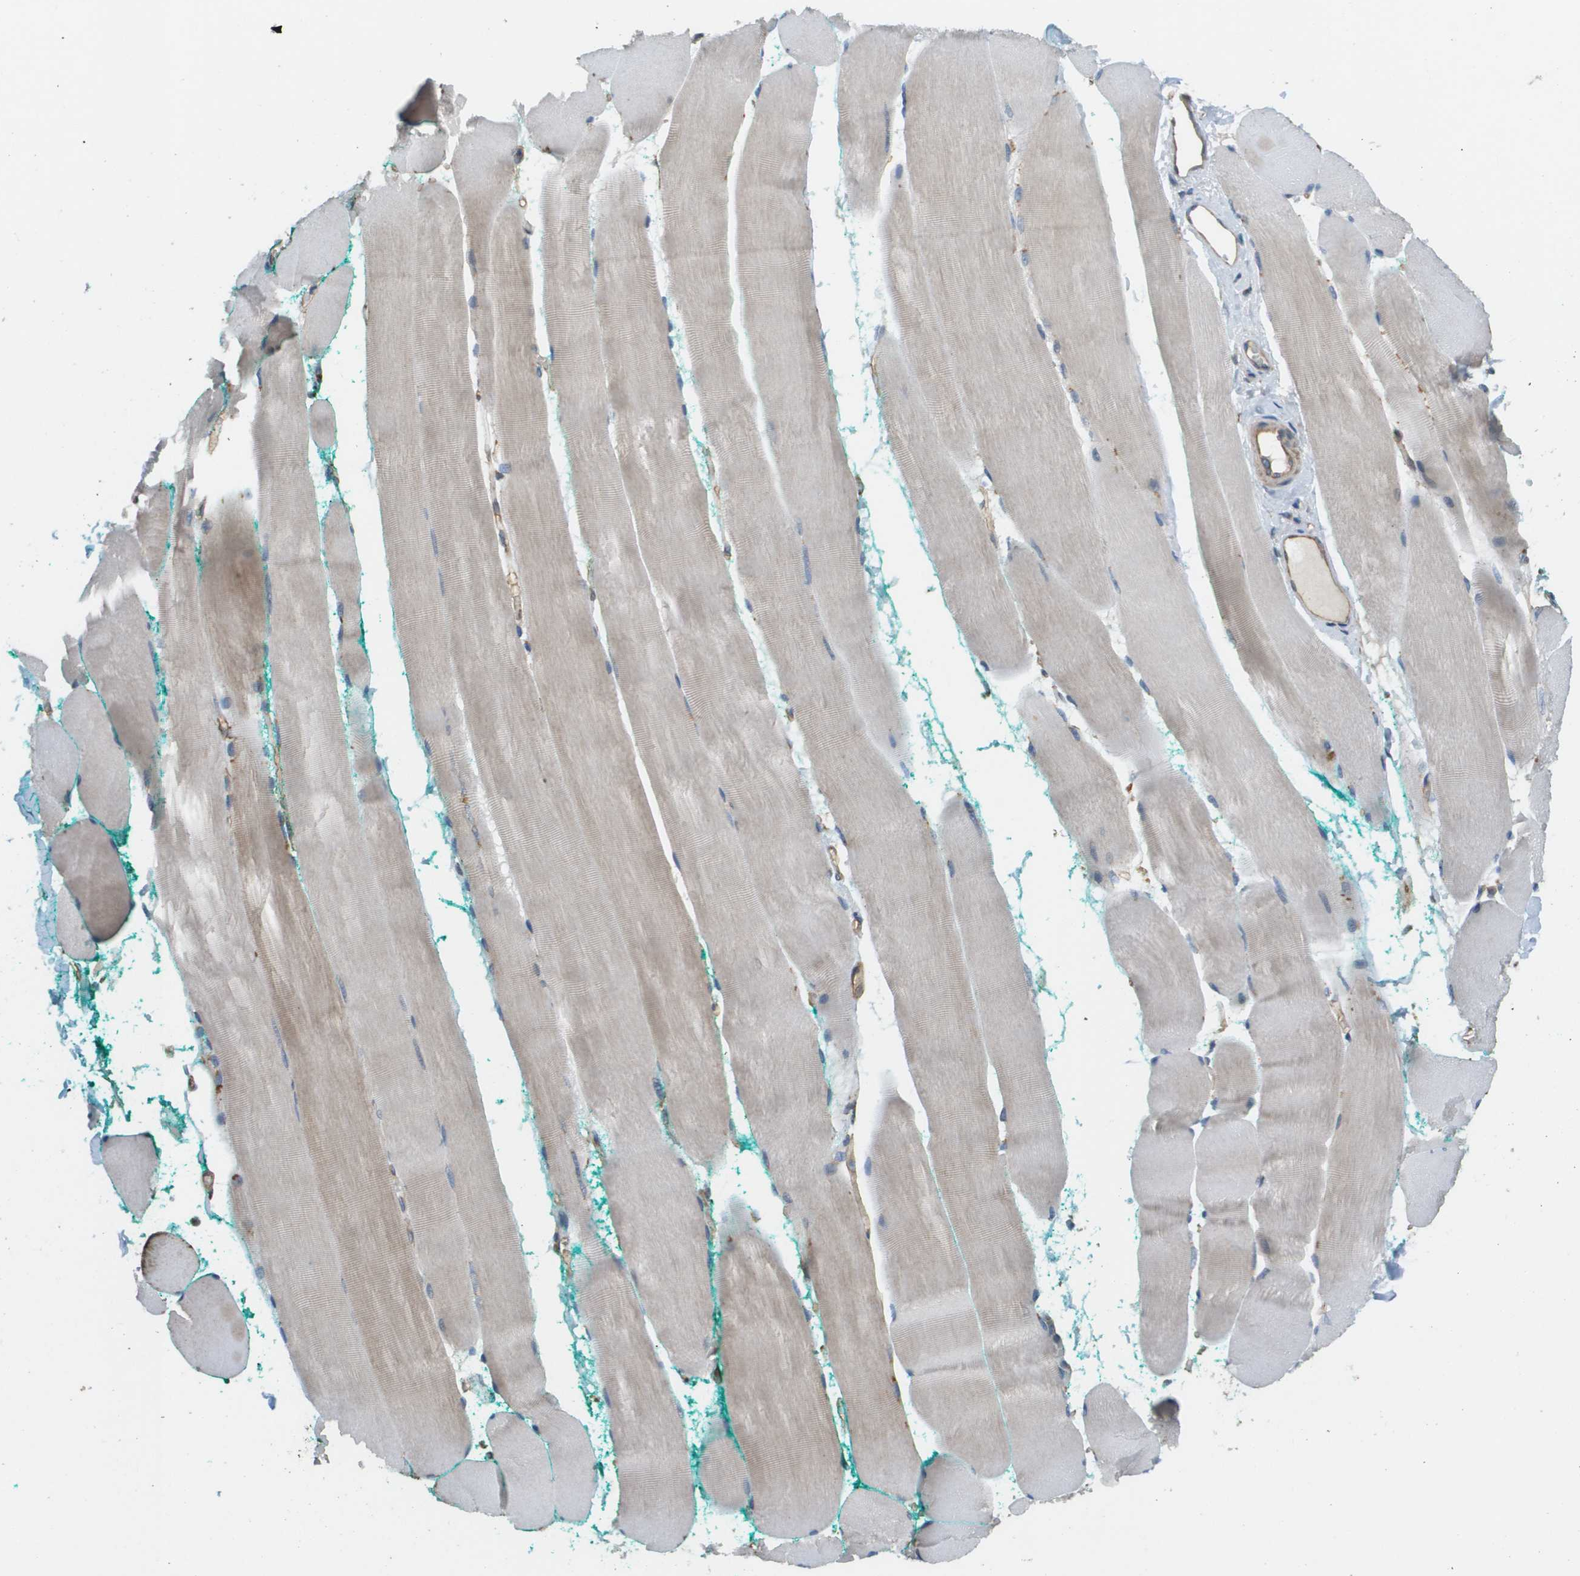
{"staining": {"intensity": "weak", "quantity": "<25%", "location": "cytoplasmic/membranous"}, "tissue": "skeletal muscle", "cell_type": "Myocytes", "image_type": "normal", "snomed": [{"axis": "morphology", "description": "Normal tissue, NOS"}, {"axis": "morphology", "description": "Squamous cell carcinoma, NOS"}, {"axis": "topography", "description": "Skeletal muscle"}], "caption": "IHC of unremarkable skeletal muscle reveals no expression in myocytes. The staining was performed using DAB to visualize the protein expression in brown, while the nuclei were stained in blue with hematoxylin (Magnification: 20x).", "gene": "NRK", "patient": {"sex": "male", "age": 51}}